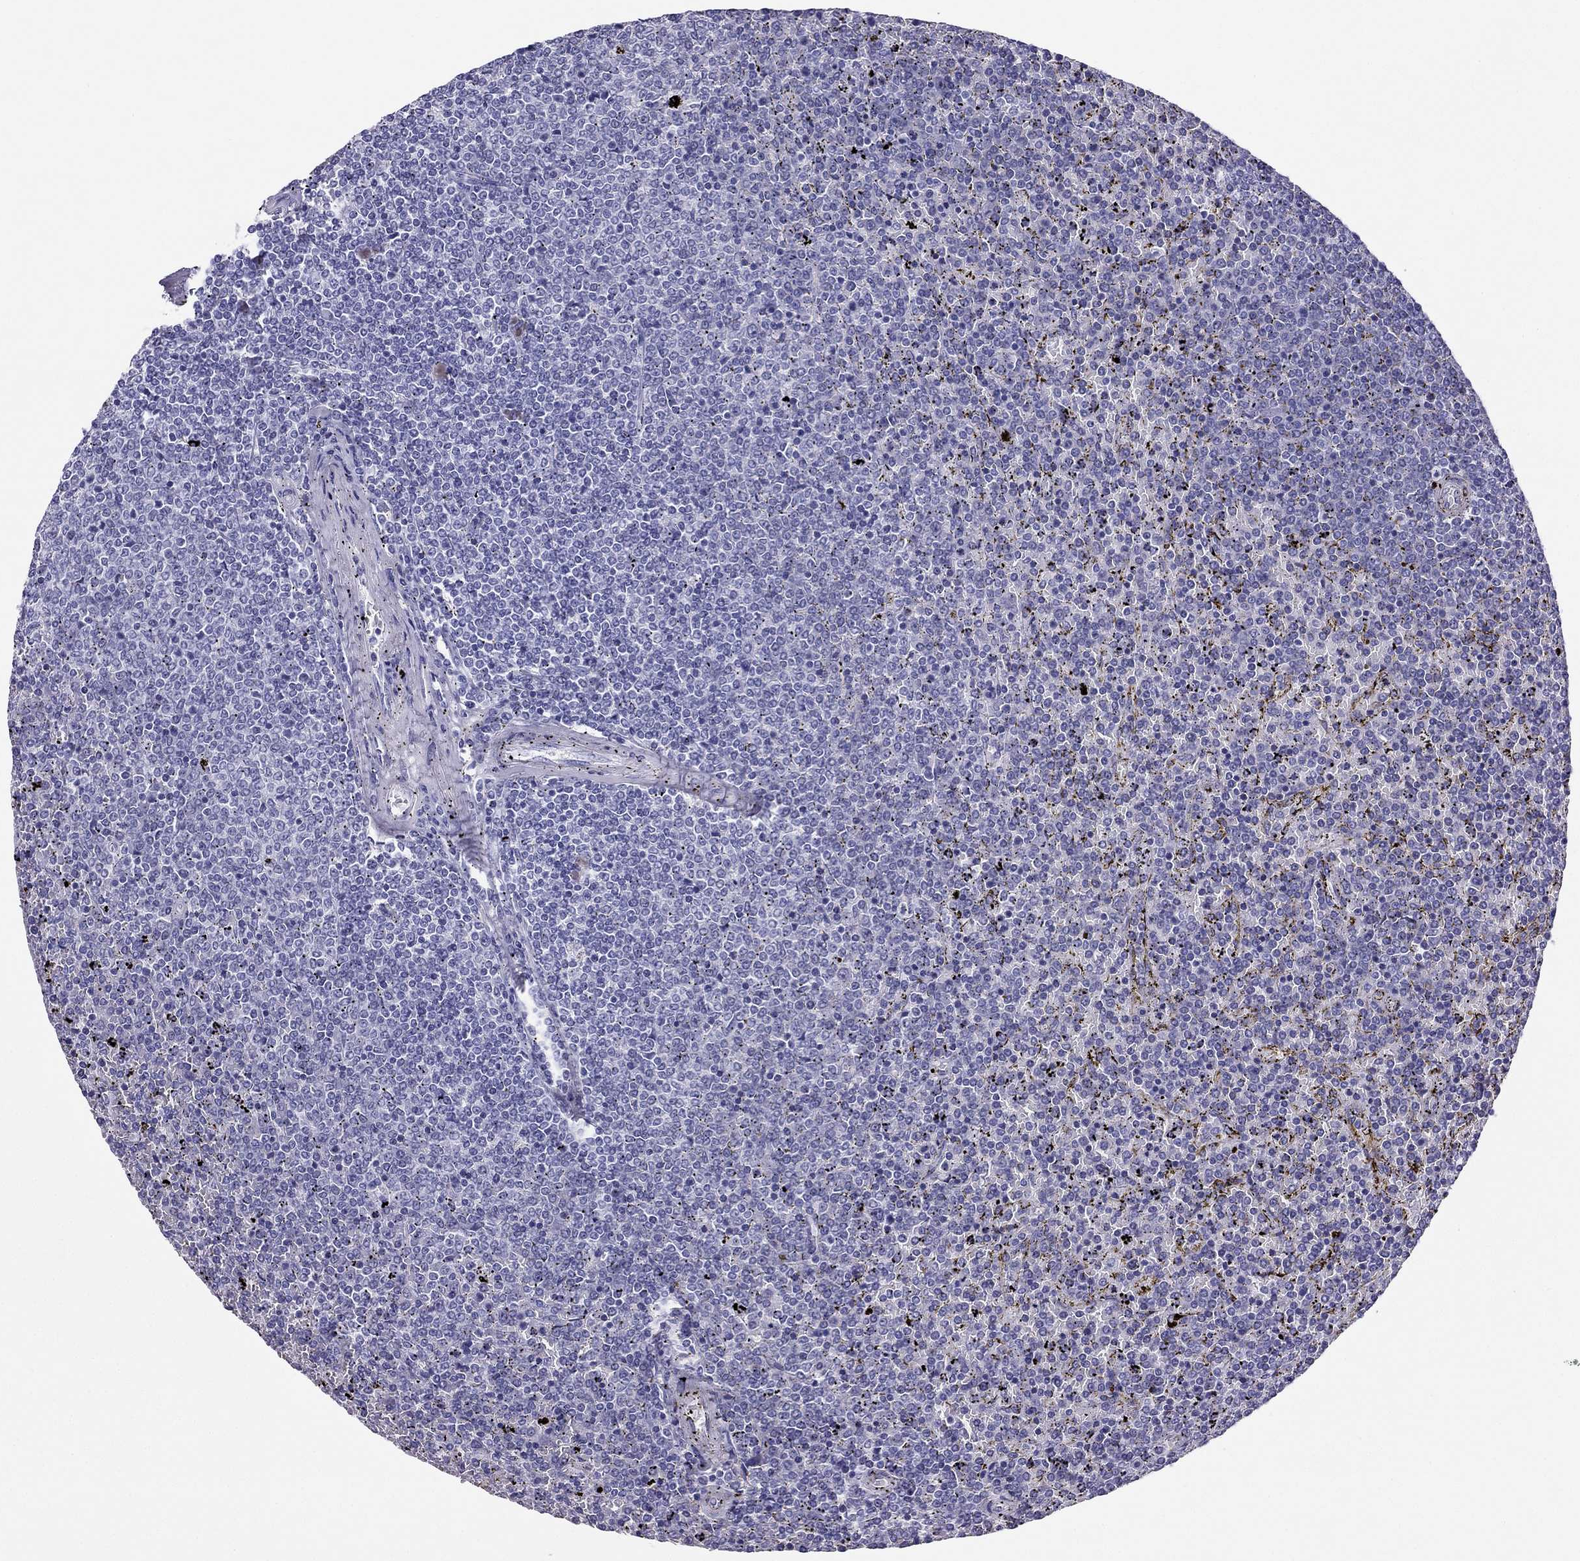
{"staining": {"intensity": "negative", "quantity": "none", "location": "none"}, "tissue": "lymphoma", "cell_type": "Tumor cells", "image_type": "cancer", "snomed": [{"axis": "morphology", "description": "Malignant lymphoma, non-Hodgkin's type, Low grade"}, {"axis": "topography", "description": "Spleen"}], "caption": "Human low-grade malignant lymphoma, non-Hodgkin's type stained for a protein using IHC exhibits no staining in tumor cells.", "gene": "PDE6A", "patient": {"sex": "female", "age": 77}}